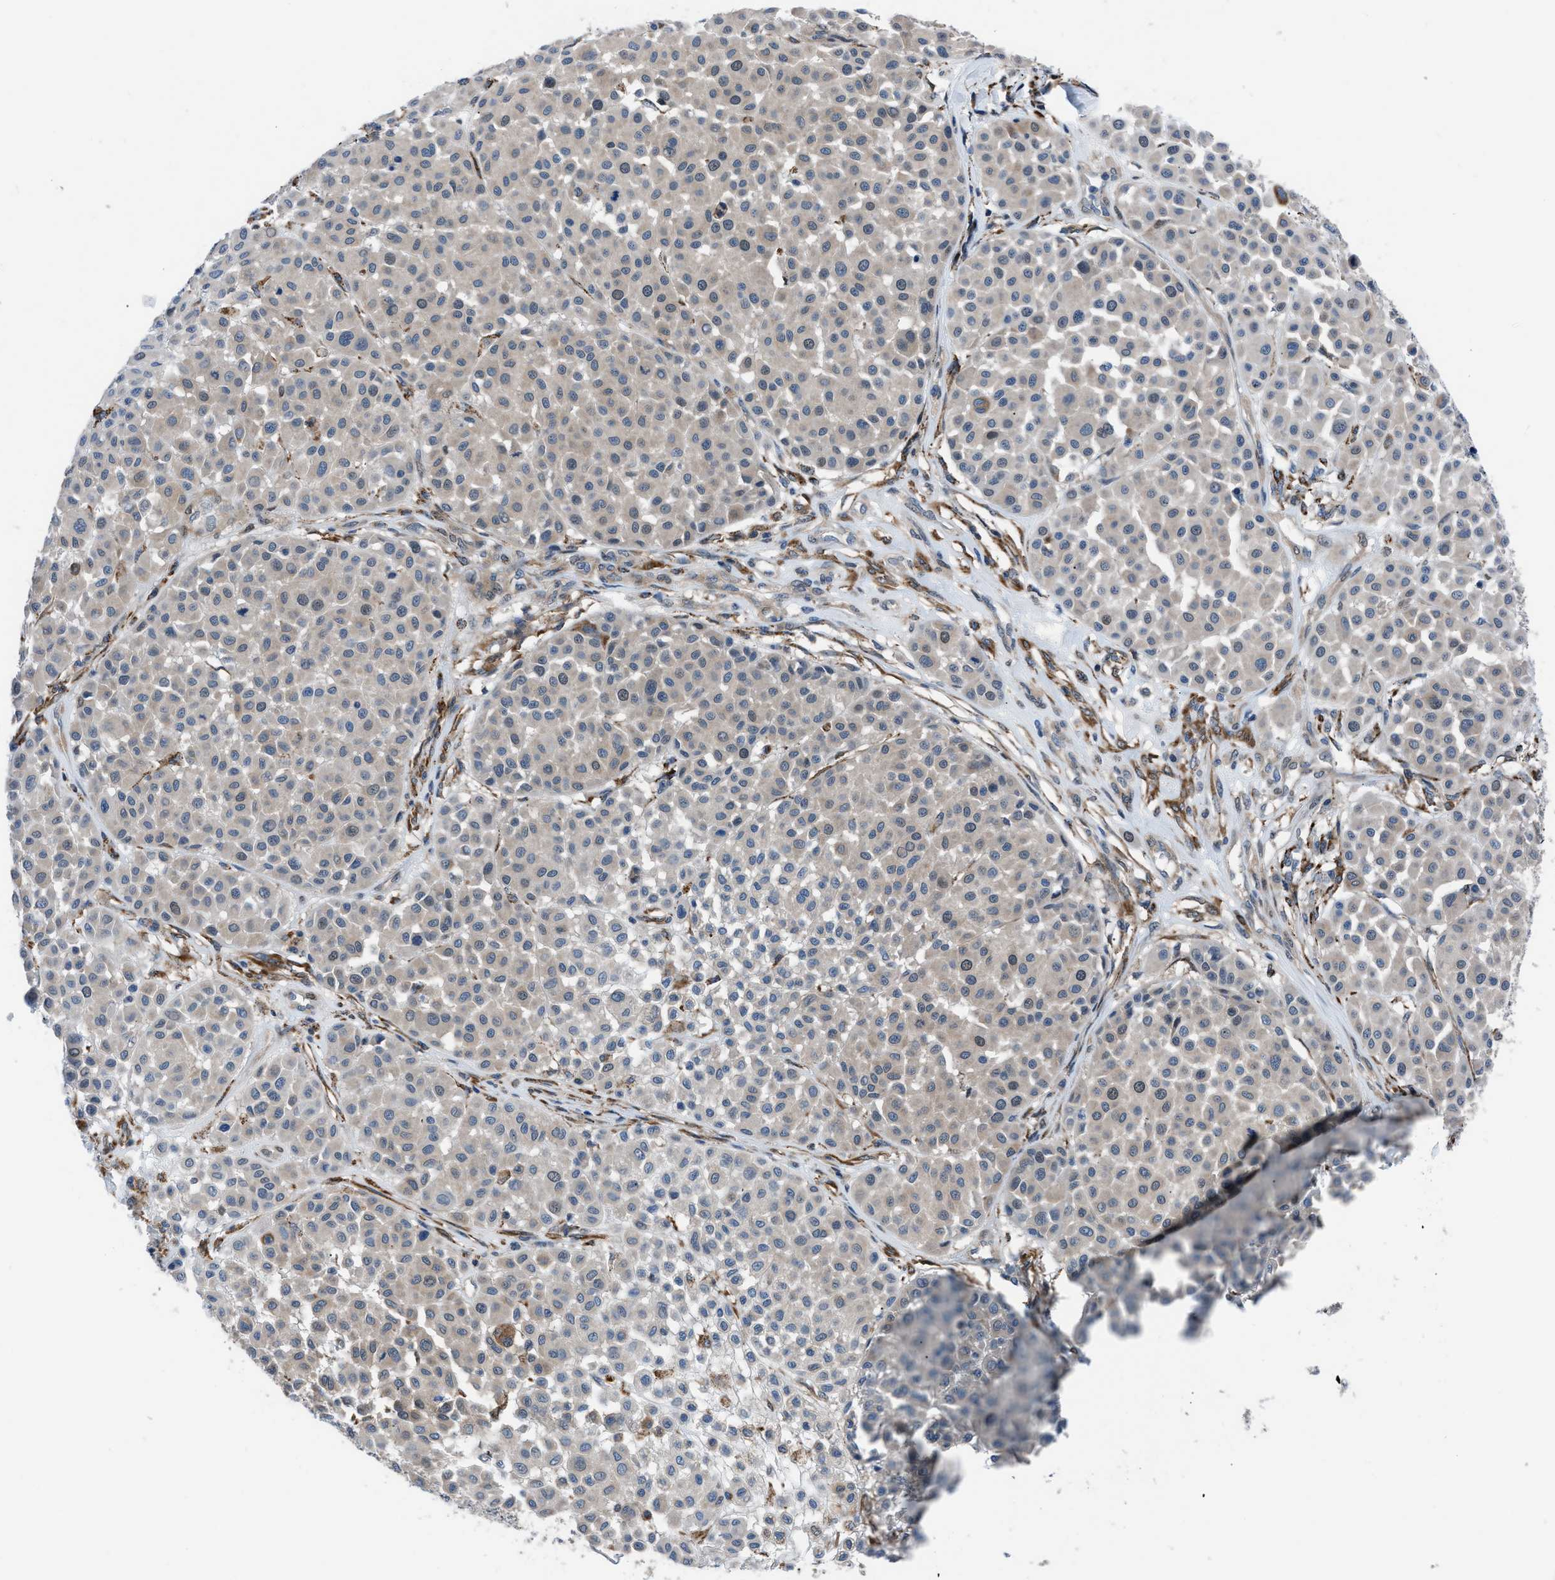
{"staining": {"intensity": "weak", "quantity": "<25%", "location": "cytoplasmic/membranous"}, "tissue": "melanoma", "cell_type": "Tumor cells", "image_type": "cancer", "snomed": [{"axis": "morphology", "description": "Malignant melanoma, Metastatic site"}, {"axis": "topography", "description": "Soft tissue"}], "caption": "An image of human malignant melanoma (metastatic site) is negative for staining in tumor cells.", "gene": "TMEM45B", "patient": {"sex": "male", "age": 41}}